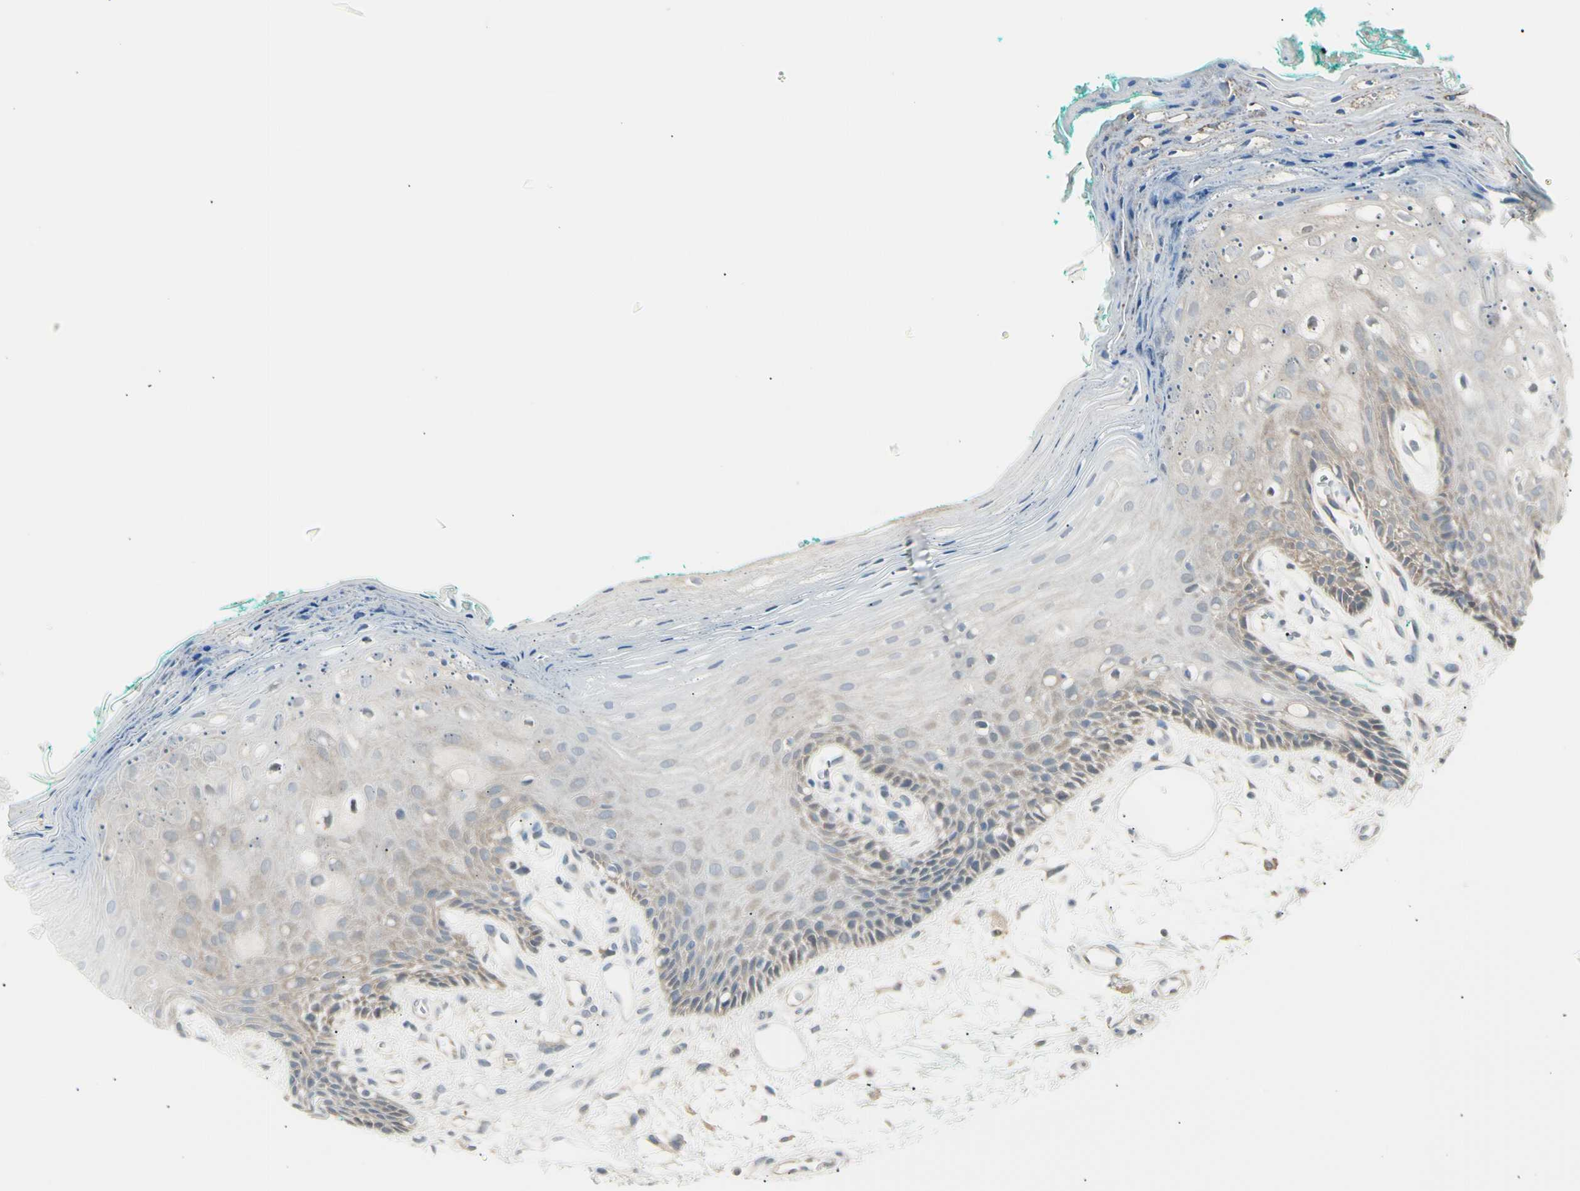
{"staining": {"intensity": "weak", "quantity": "<25%", "location": "cytoplasmic/membranous"}, "tissue": "oral mucosa", "cell_type": "Squamous epithelial cells", "image_type": "normal", "snomed": [{"axis": "morphology", "description": "Normal tissue, NOS"}, {"axis": "topography", "description": "Skeletal muscle"}, {"axis": "topography", "description": "Oral tissue"}, {"axis": "topography", "description": "Peripheral nerve tissue"}], "caption": "Immunohistochemistry photomicrograph of unremarkable oral mucosa: human oral mucosa stained with DAB (3,3'-diaminobenzidine) displays no significant protein positivity in squamous epithelial cells. (DAB immunohistochemistry (IHC) visualized using brightfield microscopy, high magnification).", "gene": "LHPP", "patient": {"sex": "female", "age": 84}}